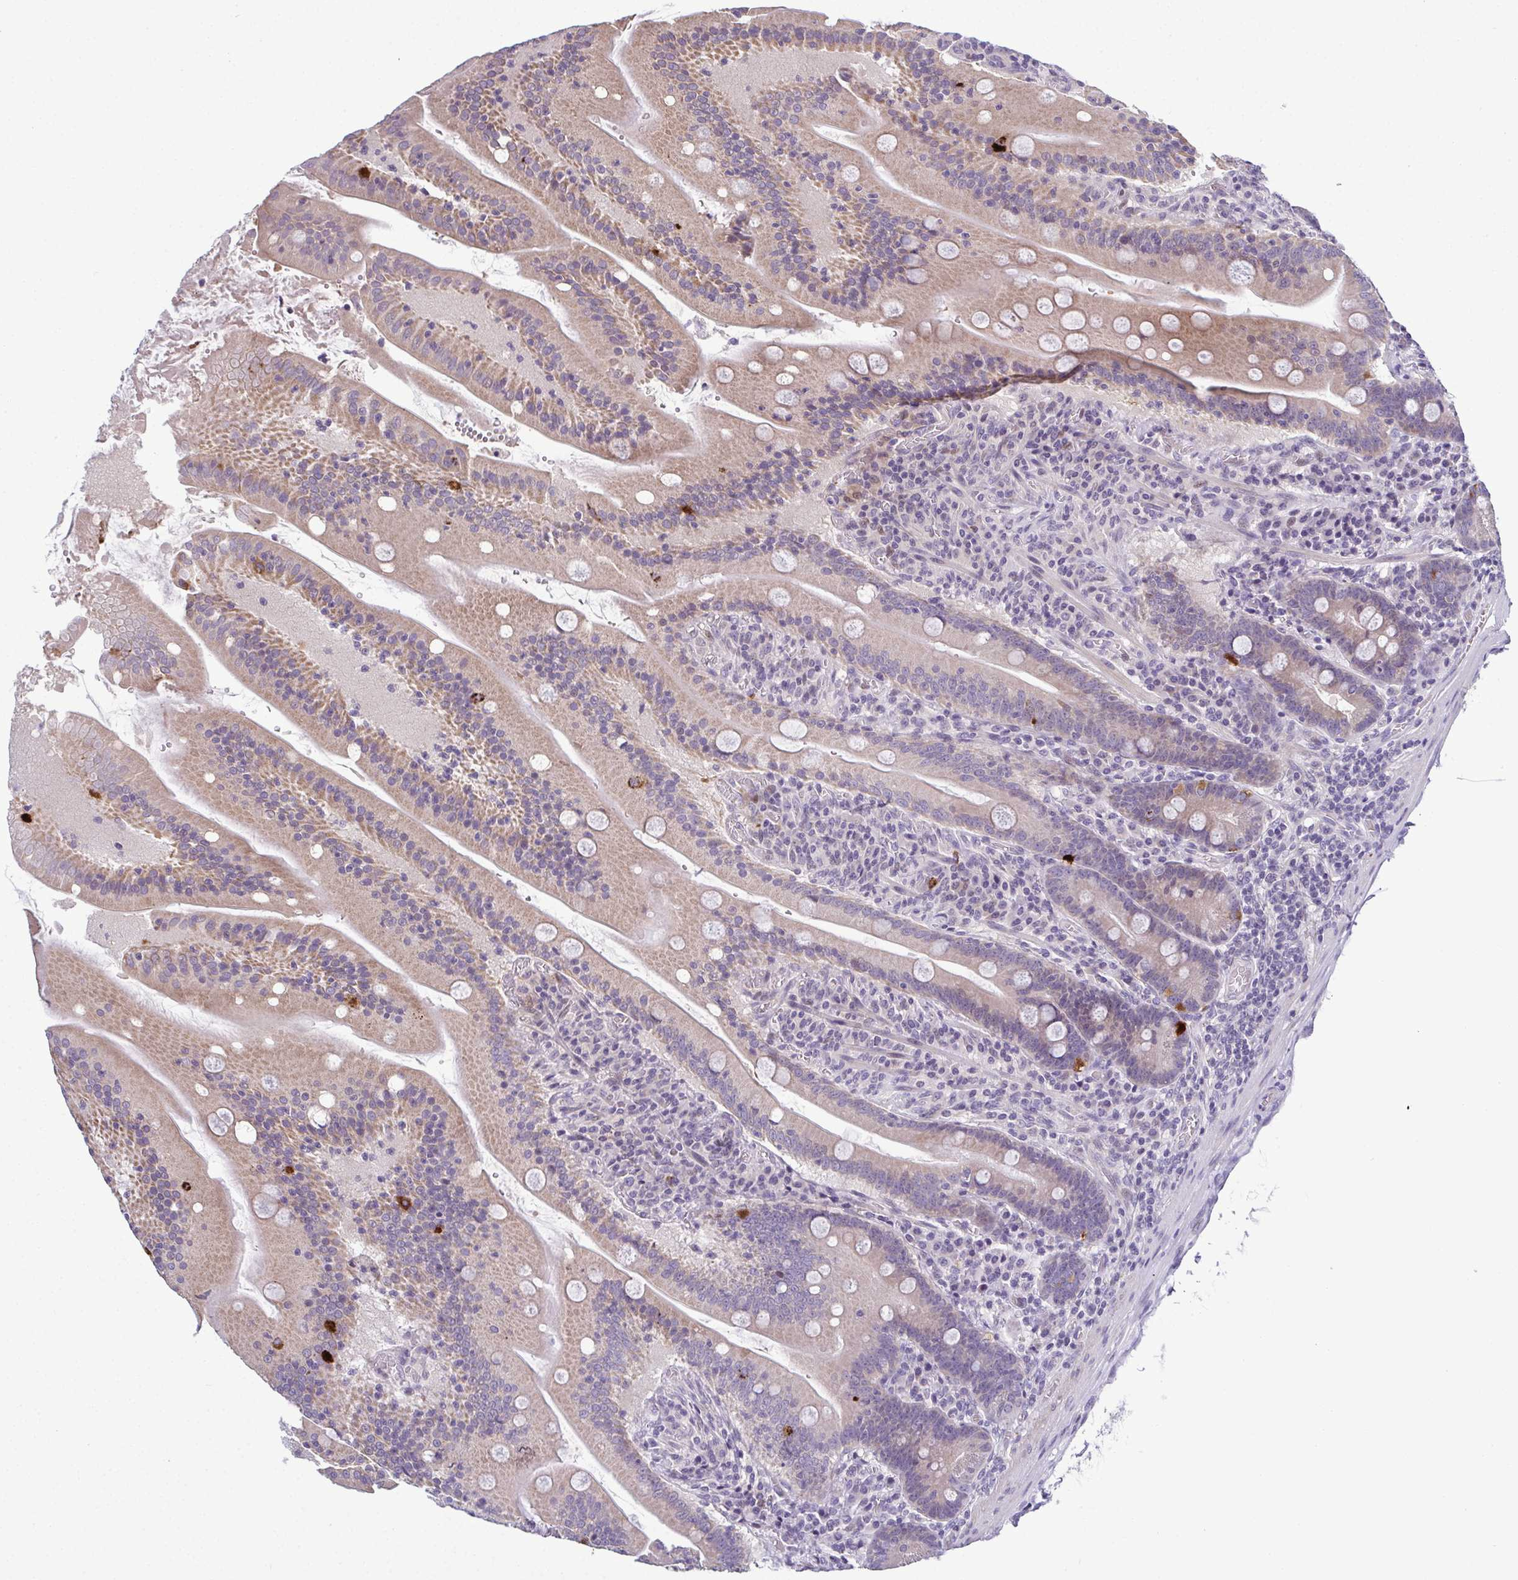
{"staining": {"intensity": "strong", "quantity": "<25%", "location": "cytoplasmic/membranous"}, "tissue": "small intestine", "cell_type": "Glandular cells", "image_type": "normal", "snomed": [{"axis": "morphology", "description": "Normal tissue, NOS"}, {"axis": "topography", "description": "Small intestine"}], "caption": "An image showing strong cytoplasmic/membranous positivity in approximately <25% of glandular cells in unremarkable small intestine, as visualized by brown immunohistochemical staining.", "gene": "ODF1", "patient": {"sex": "male", "age": 37}}